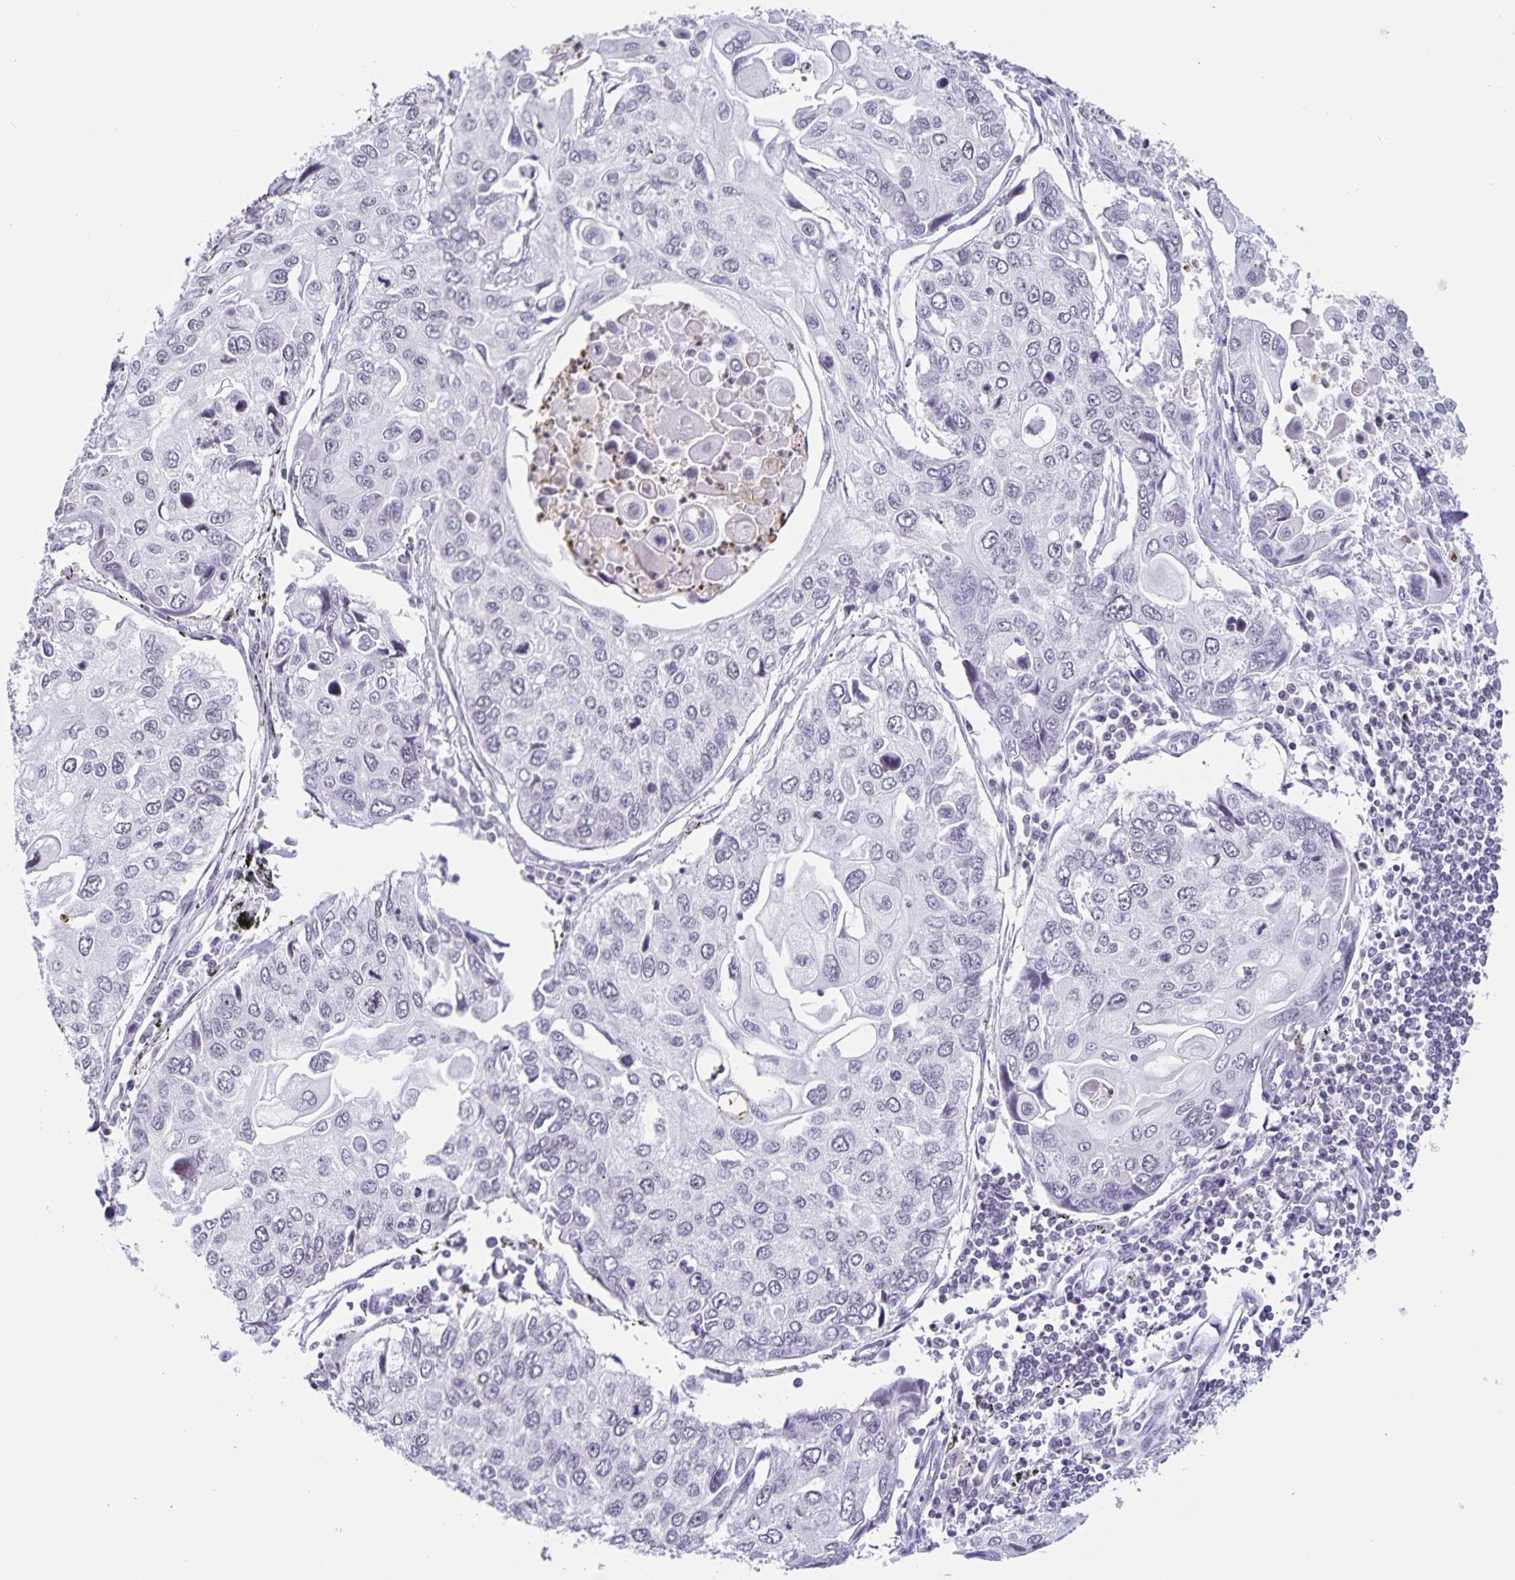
{"staining": {"intensity": "negative", "quantity": "none", "location": "none"}, "tissue": "lung cancer", "cell_type": "Tumor cells", "image_type": "cancer", "snomed": [{"axis": "morphology", "description": "Squamous cell carcinoma, NOS"}, {"axis": "morphology", "description": "Squamous cell carcinoma, metastatic, NOS"}, {"axis": "topography", "description": "Lung"}], "caption": "Immunohistochemical staining of lung metastatic squamous cell carcinoma exhibits no significant staining in tumor cells.", "gene": "LCE6A", "patient": {"sex": "male", "age": 63}}